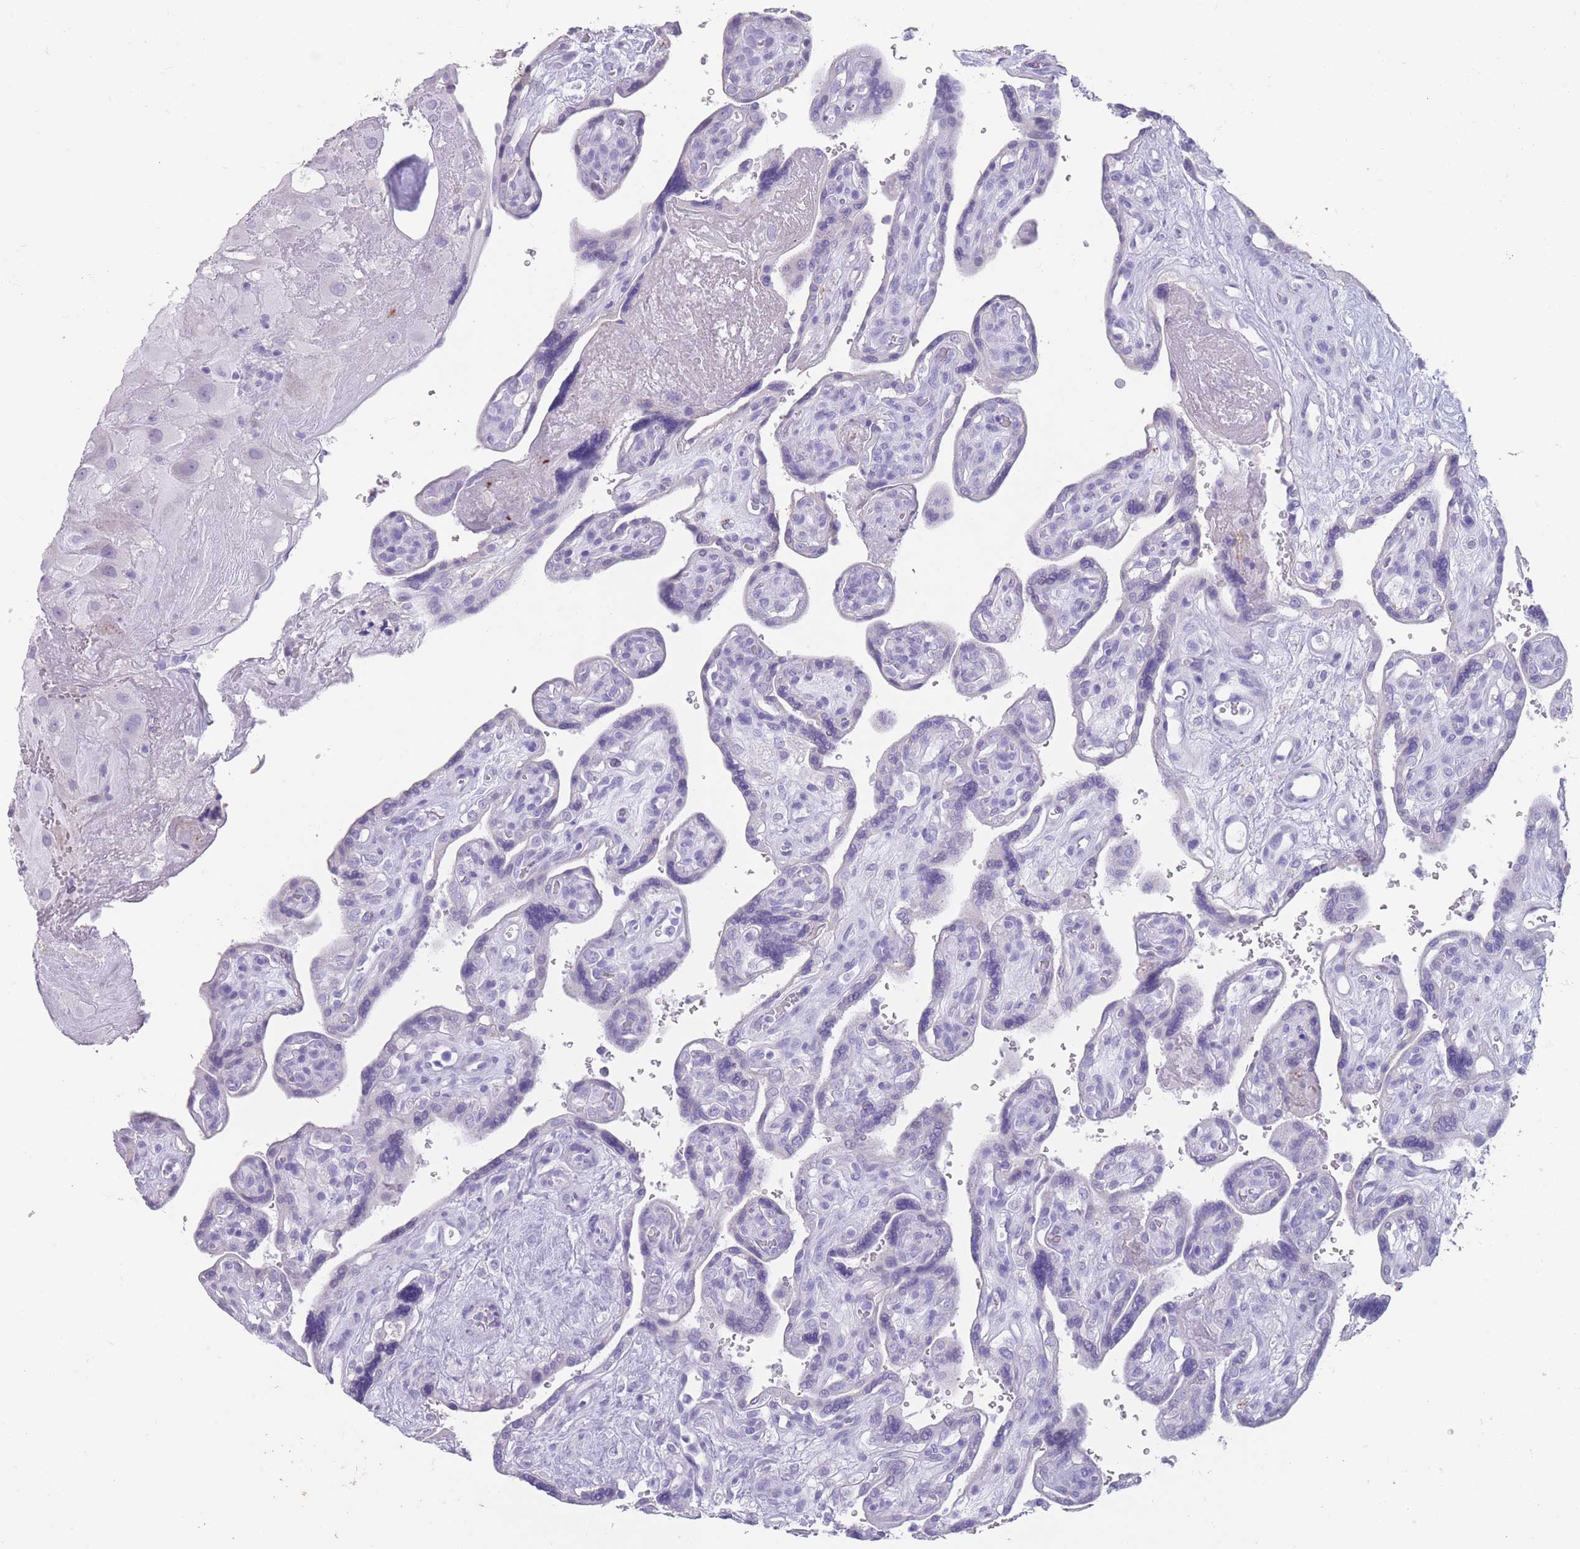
{"staining": {"intensity": "negative", "quantity": "none", "location": "none"}, "tissue": "placenta", "cell_type": "Decidual cells", "image_type": "normal", "snomed": [{"axis": "morphology", "description": "Normal tissue, NOS"}, {"axis": "topography", "description": "Placenta"}], "caption": "Immunohistochemistry (IHC) of benign placenta displays no staining in decidual cells.", "gene": "RHBG", "patient": {"sex": "female", "age": 39}}